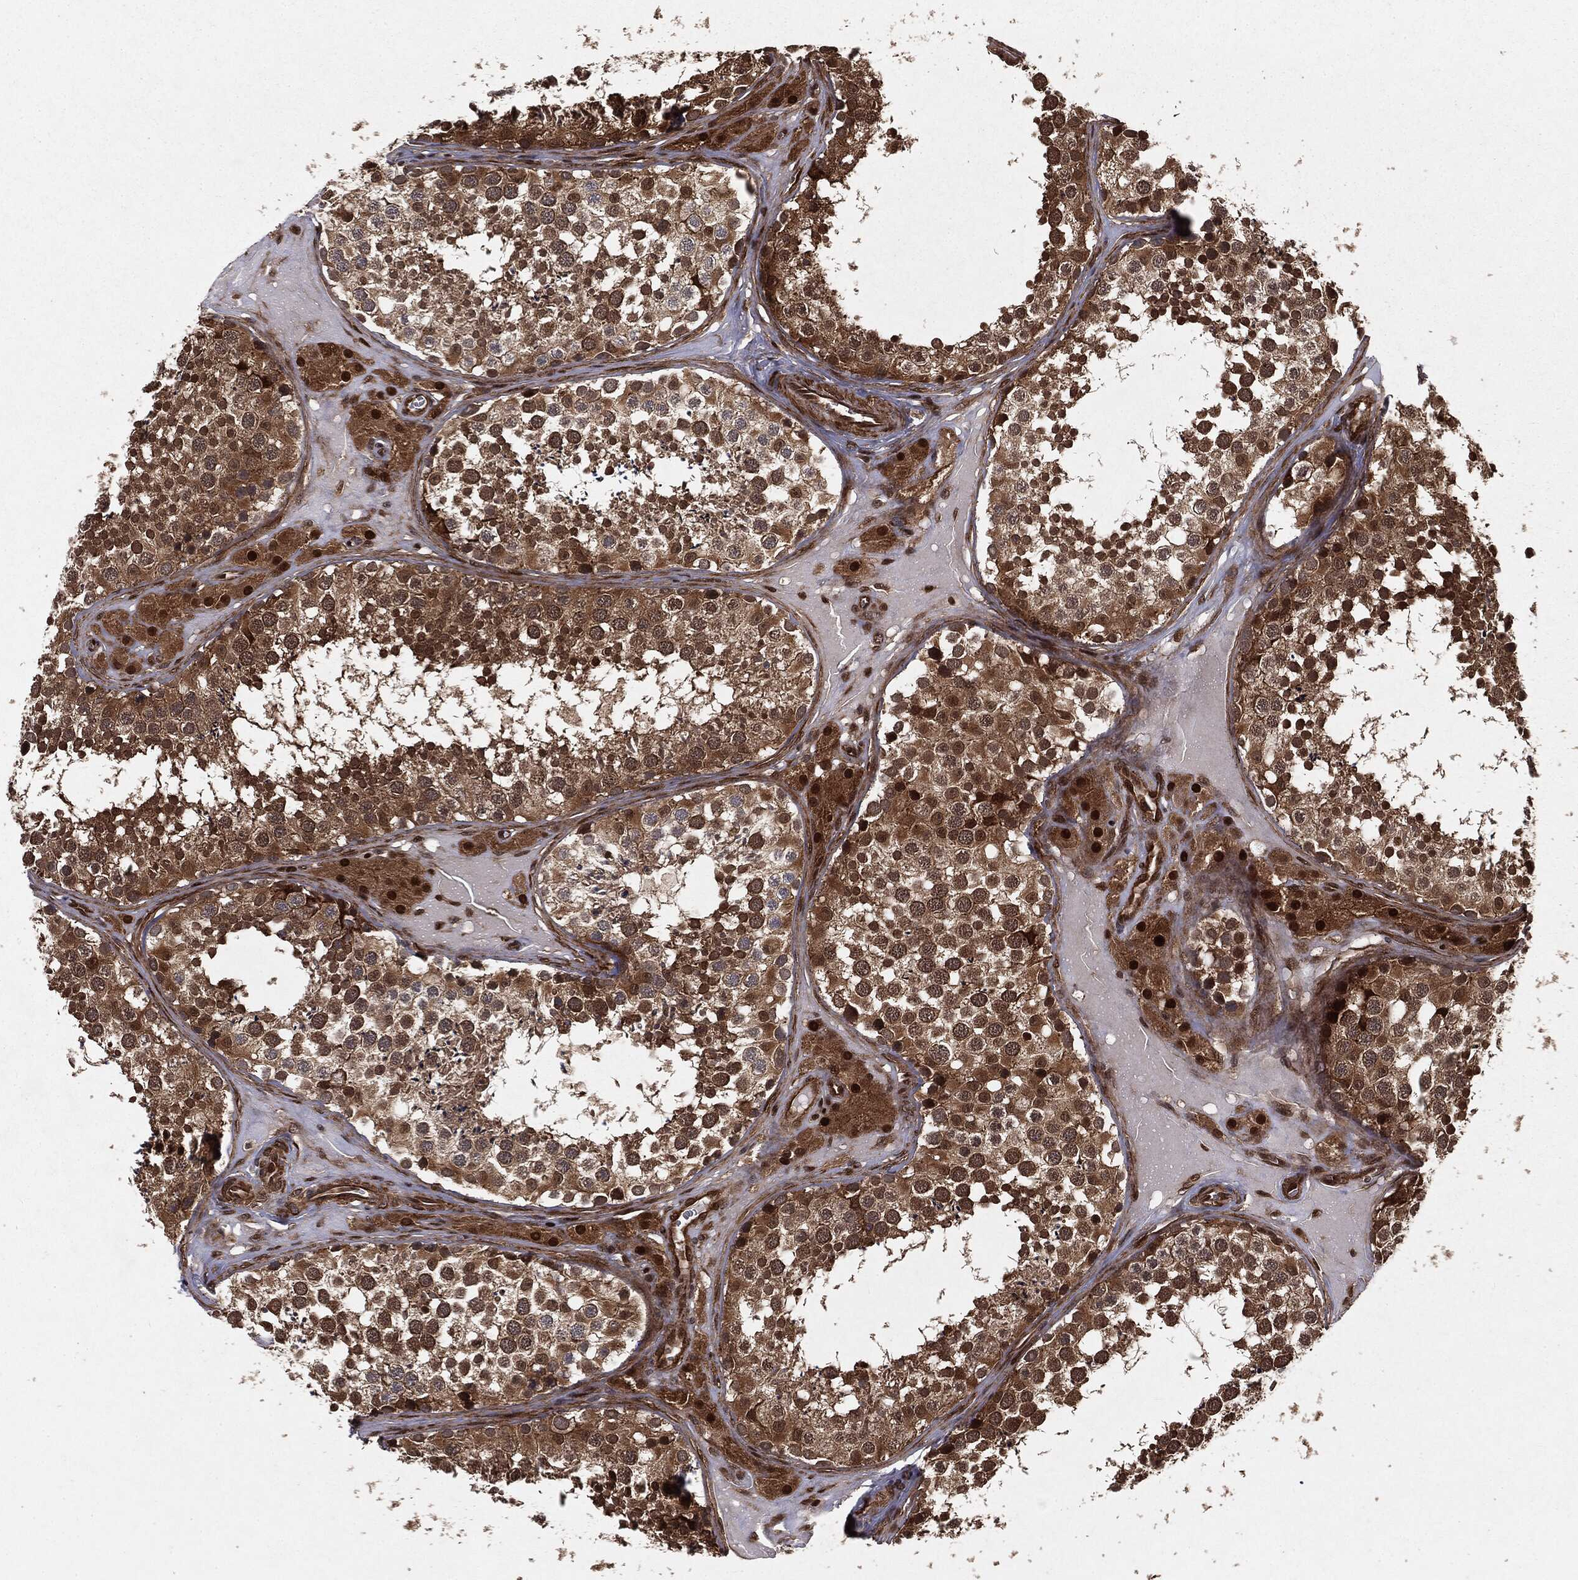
{"staining": {"intensity": "strong", "quantity": "25%-75%", "location": "cytoplasmic/membranous,nuclear"}, "tissue": "testis", "cell_type": "Cells in seminiferous ducts", "image_type": "normal", "snomed": [{"axis": "morphology", "description": "Normal tissue, NOS"}, {"axis": "topography", "description": "Testis"}], "caption": "A brown stain shows strong cytoplasmic/membranous,nuclear expression of a protein in cells in seminiferous ducts of normal testis. The staining was performed using DAB (3,3'-diaminobenzidine), with brown indicating positive protein expression. Nuclei are stained blue with hematoxylin.", "gene": "RANBP9", "patient": {"sex": "male", "age": 31}}